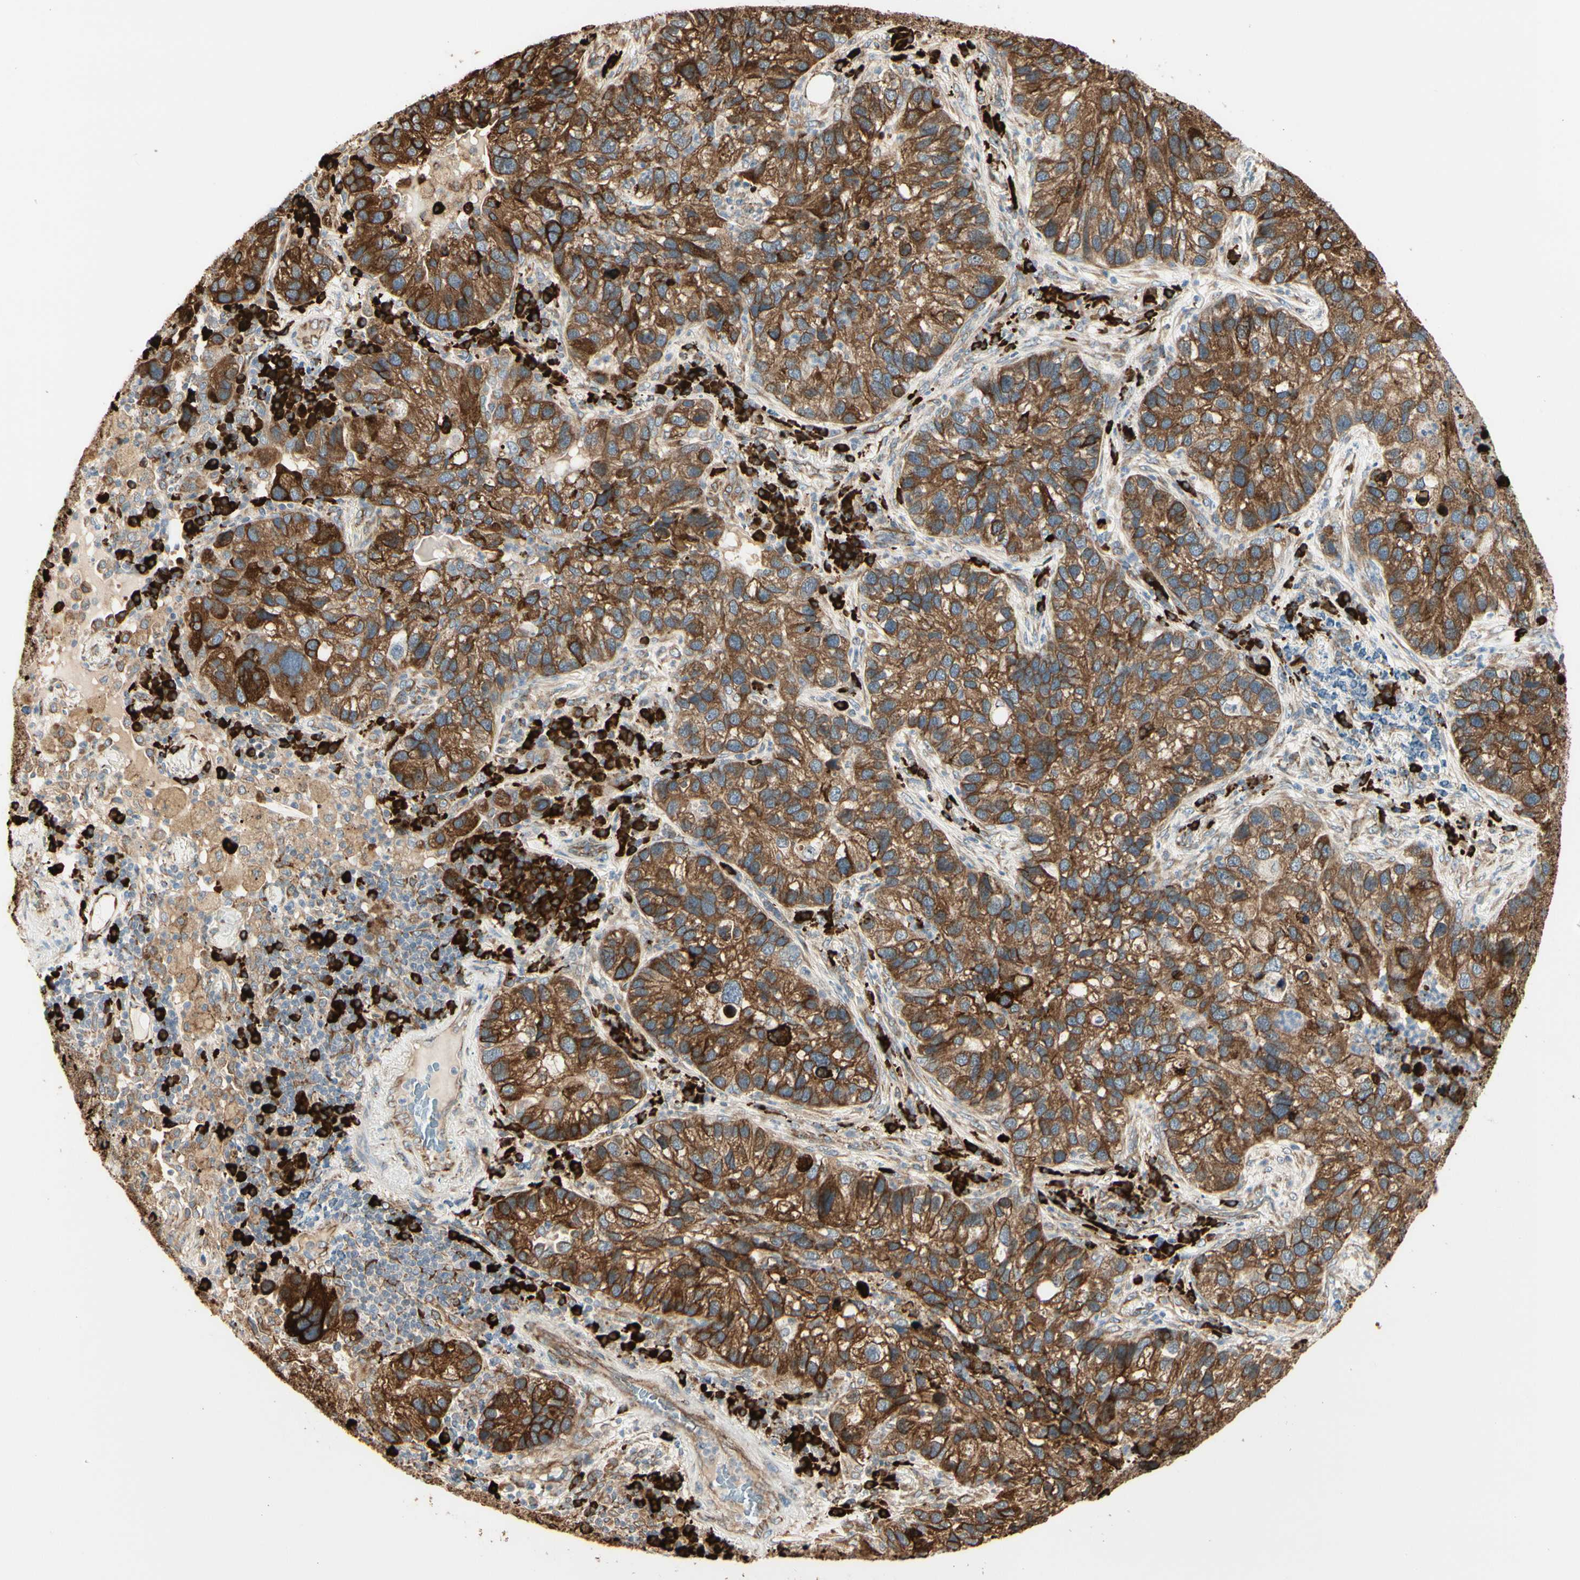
{"staining": {"intensity": "strong", "quantity": ">75%", "location": "cytoplasmic/membranous"}, "tissue": "lung cancer", "cell_type": "Tumor cells", "image_type": "cancer", "snomed": [{"axis": "morphology", "description": "Normal tissue, NOS"}, {"axis": "morphology", "description": "Adenocarcinoma, NOS"}, {"axis": "topography", "description": "Bronchus"}, {"axis": "topography", "description": "Lung"}], "caption": "Immunohistochemical staining of human adenocarcinoma (lung) demonstrates strong cytoplasmic/membranous protein positivity in about >75% of tumor cells. Nuclei are stained in blue.", "gene": "HSP90B1", "patient": {"sex": "male", "age": 54}}